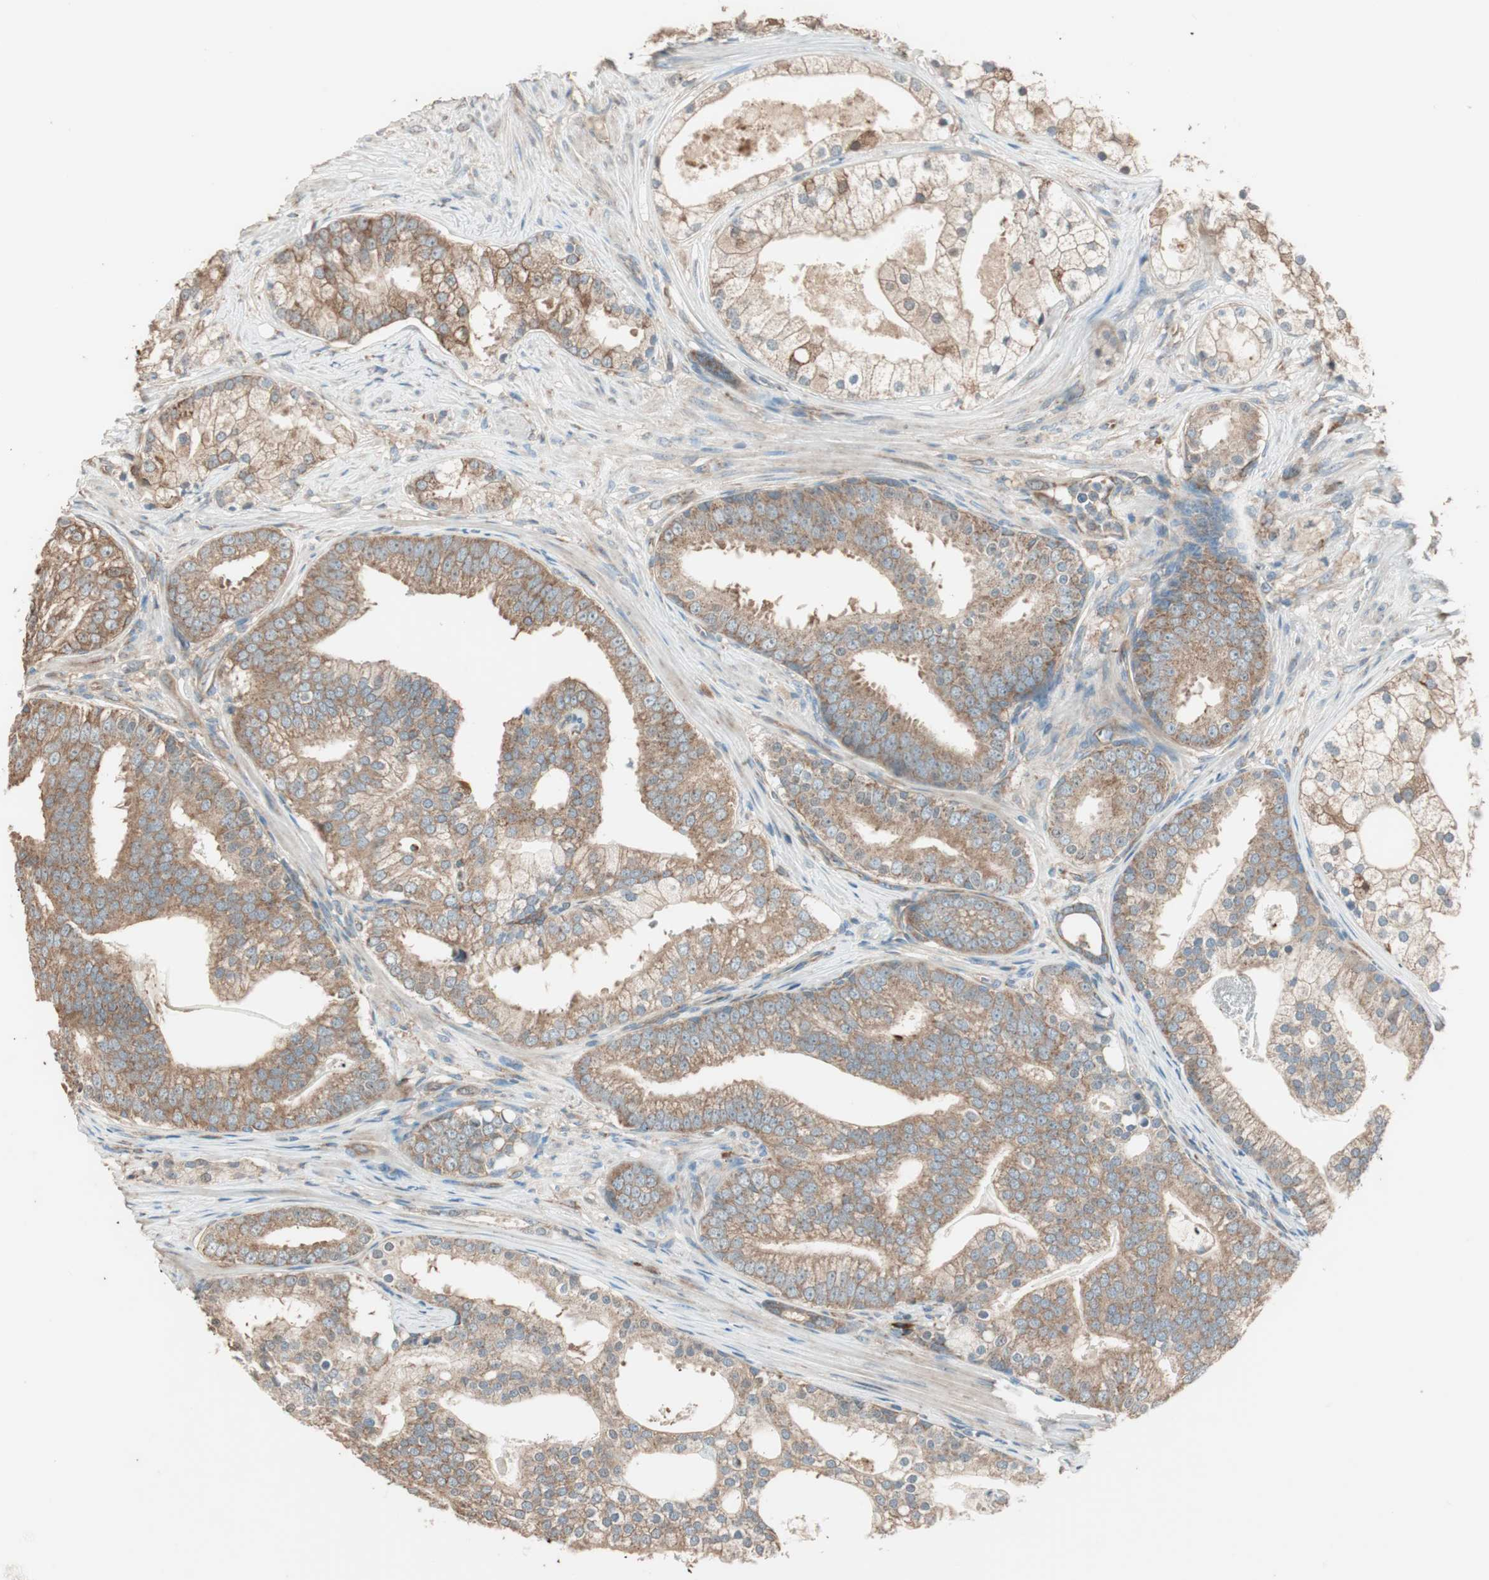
{"staining": {"intensity": "moderate", "quantity": ">75%", "location": "cytoplasmic/membranous"}, "tissue": "prostate cancer", "cell_type": "Tumor cells", "image_type": "cancer", "snomed": [{"axis": "morphology", "description": "Adenocarcinoma, Low grade"}, {"axis": "topography", "description": "Prostate"}], "caption": "Prostate cancer tissue shows moderate cytoplasmic/membranous expression in approximately >75% of tumor cells, visualized by immunohistochemistry. The staining was performed using DAB, with brown indicating positive protein expression. Nuclei are stained blue with hematoxylin.", "gene": "CC2D1A", "patient": {"sex": "male", "age": 58}}